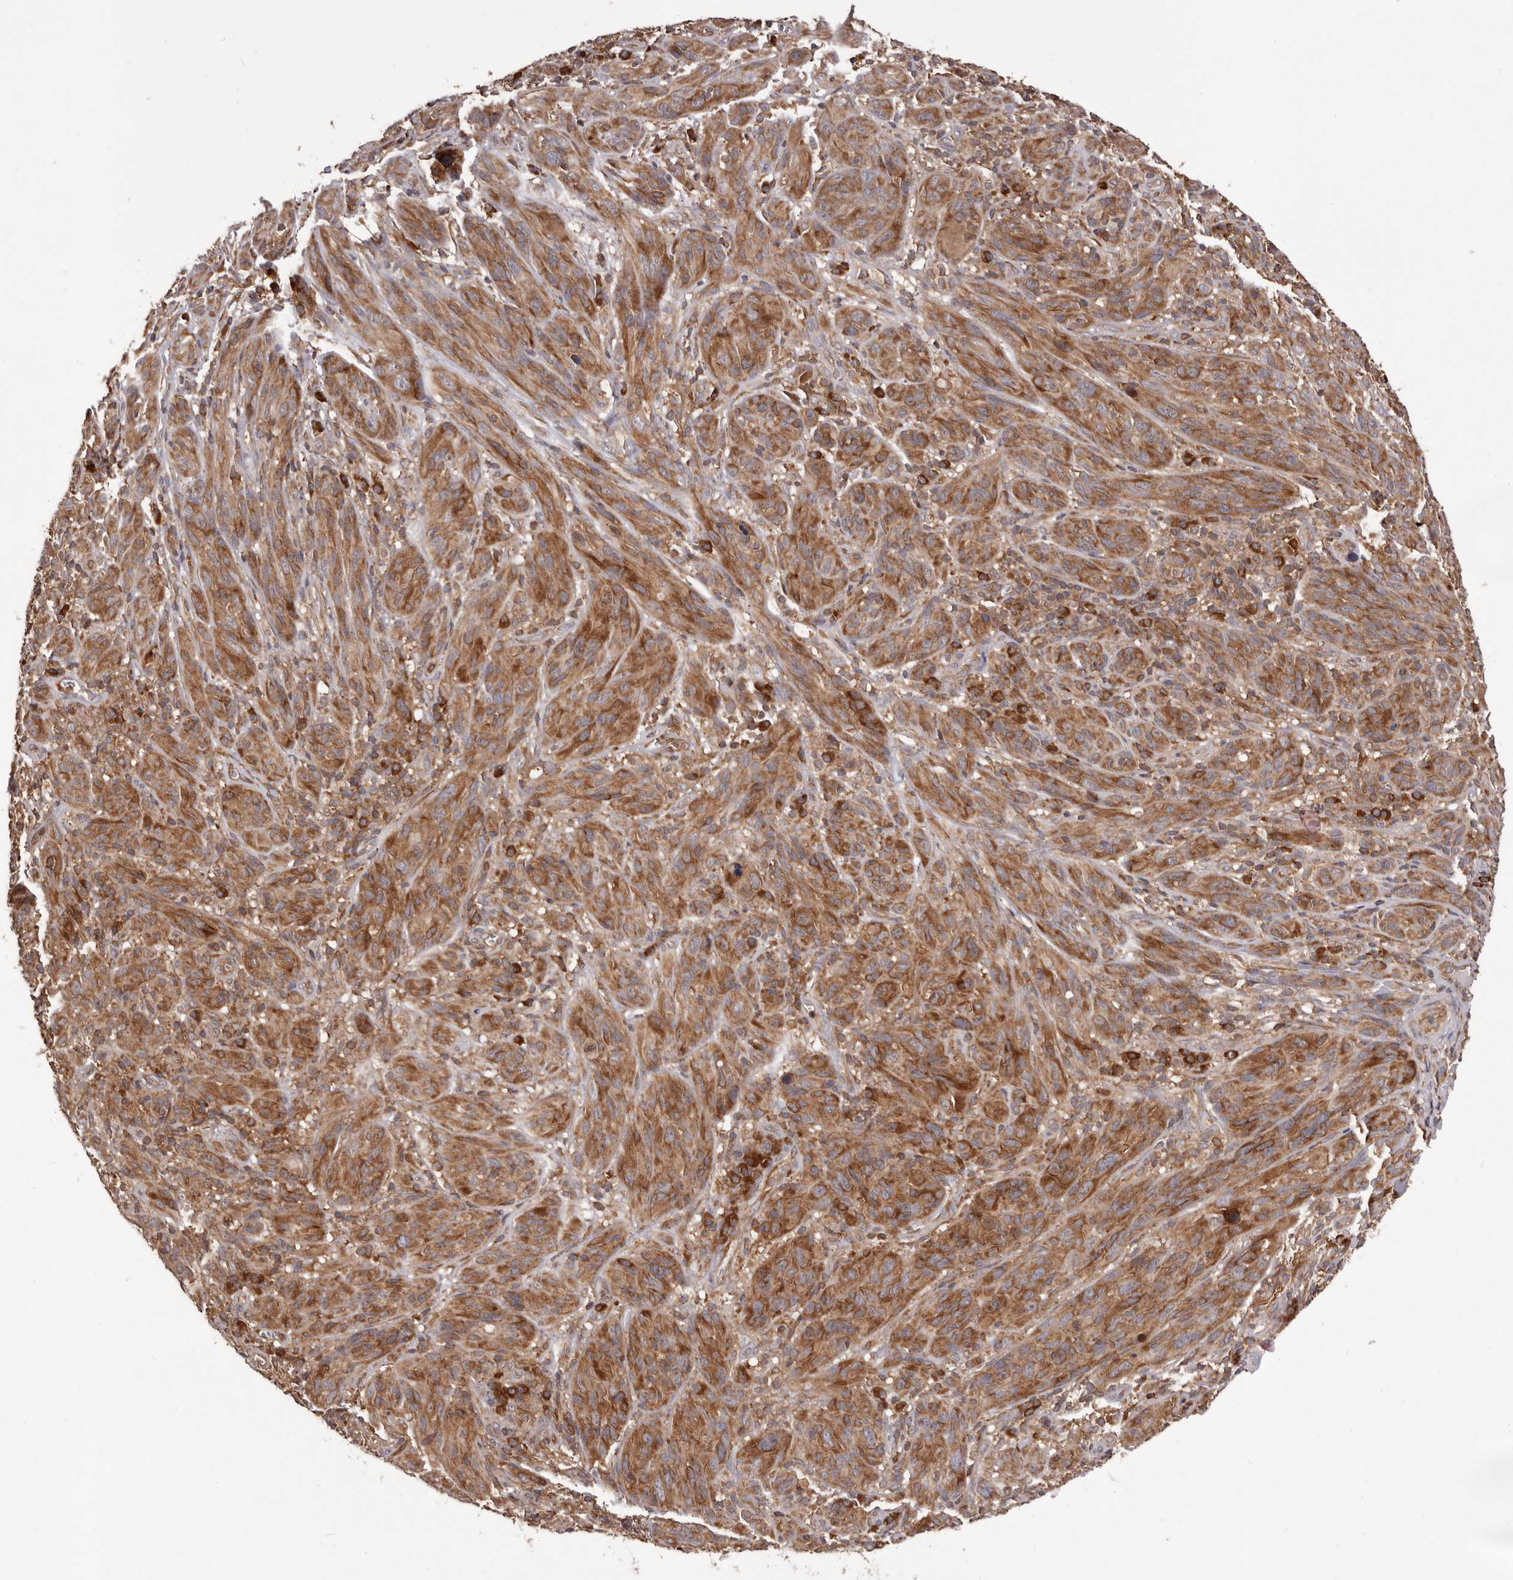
{"staining": {"intensity": "moderate", "quantity": ">75%", "location": "cytoplasmic/membranous"}, "tissue": "melanoma", "cell_type": "Tumor cells", "image_type": "cancer", "snomed": [{"axis": "morphology", "description": "Malignant melanoma, NOS"}, {"axis": "topography", "description": "Skin of head"}], "caption": "Moderate cytoplasmic/membranous protein positivity is appreciated in approximately >75% of tumor cells in malignant melanoma.", "gene": "HBS1L", "patient": {"sex": "male", "age": 96}}